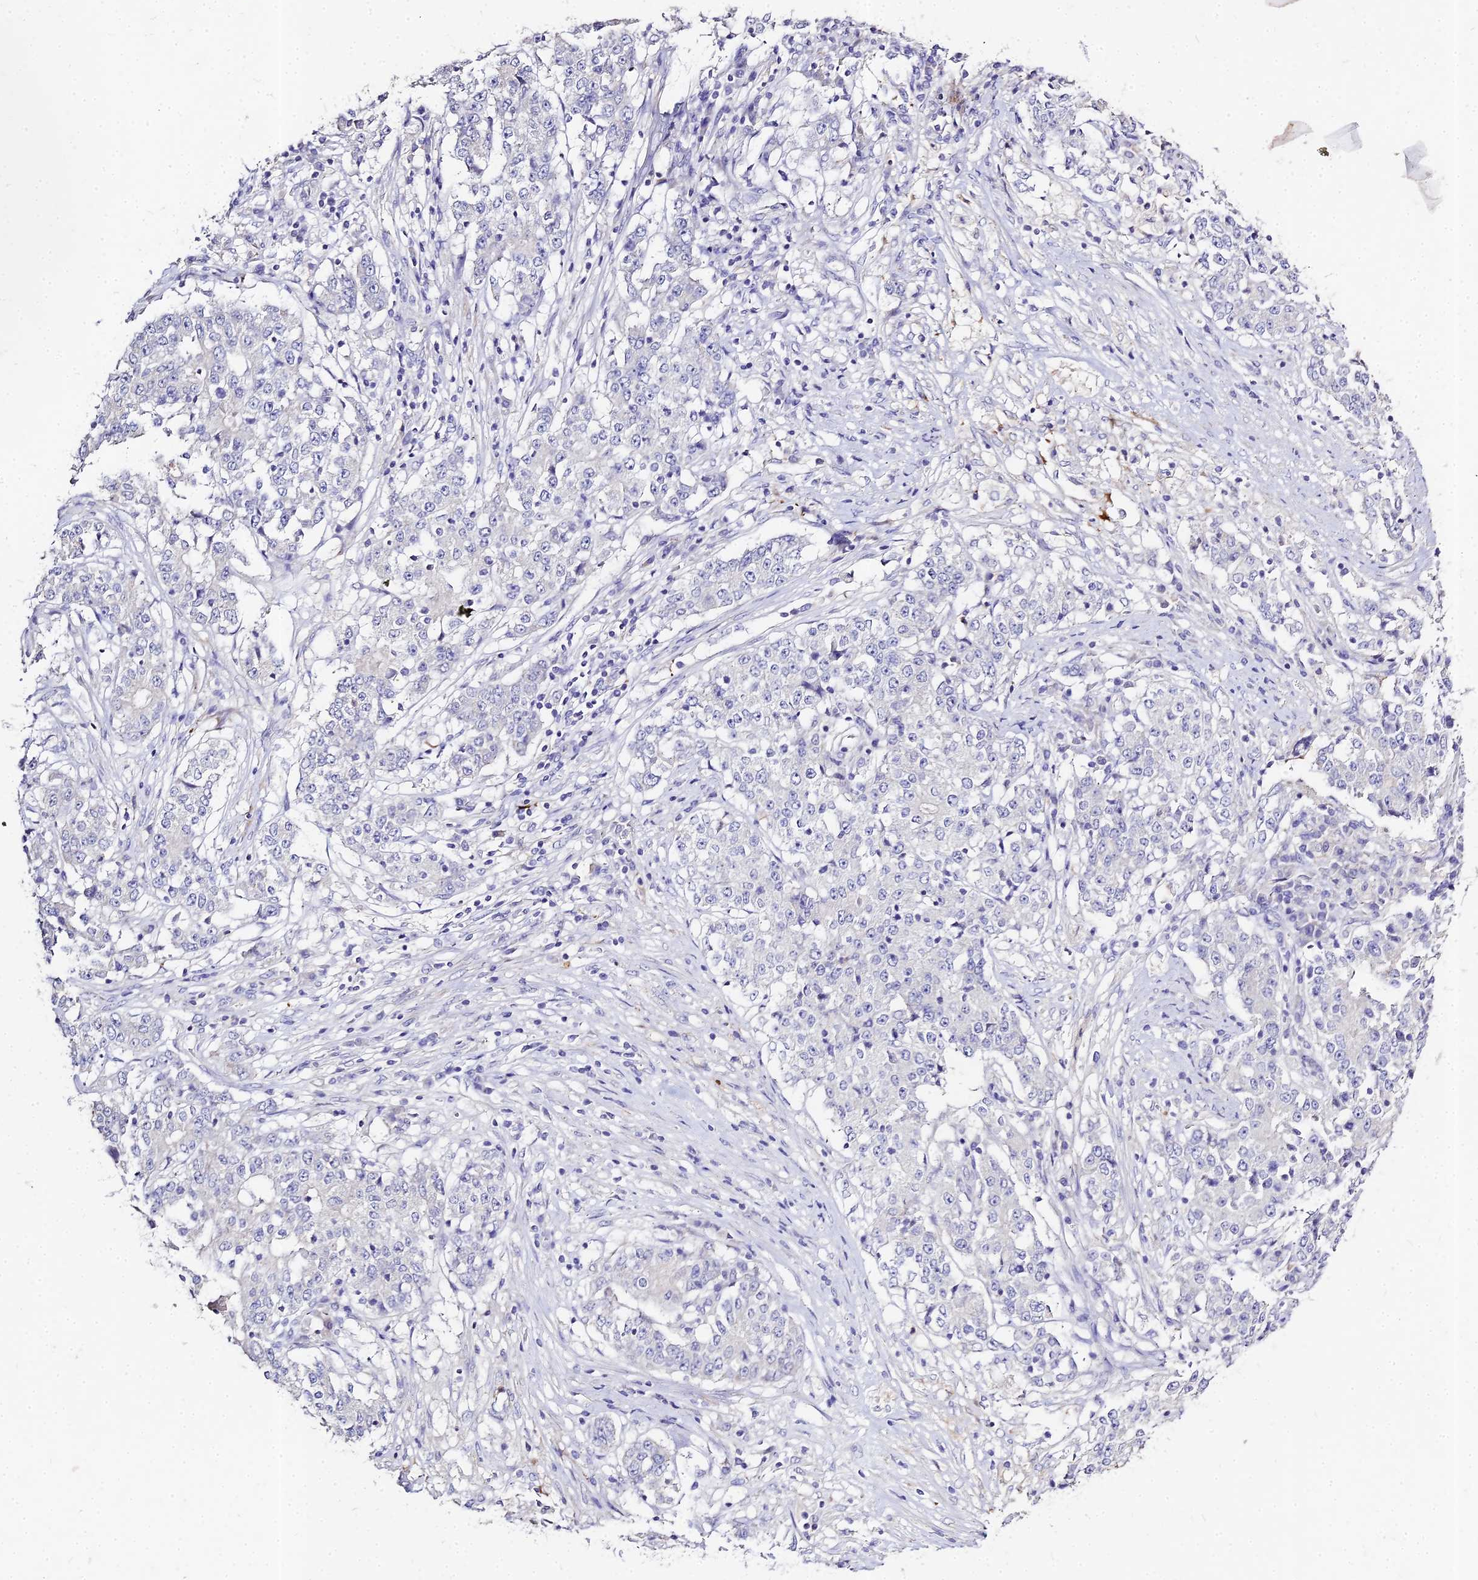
{"staining": {"intensity": "negative", "quantity": "none", "location": "none"}, "tissue": "stomach cancer", "cell_type": "Tumor cells", "image_type": "cancer", "snomed": [{"axis": "morphology", "description": "Adenocarcinoma, NOS"}, {"axis": "topography", "description": "Stomach"}], "caption": "This is an immunohistochemistry image of adenocarcinoma (stomach). There is no staining in tumor cells.", "gene": "GLYAT", "patient": {"sex": "male", "age": 59}}